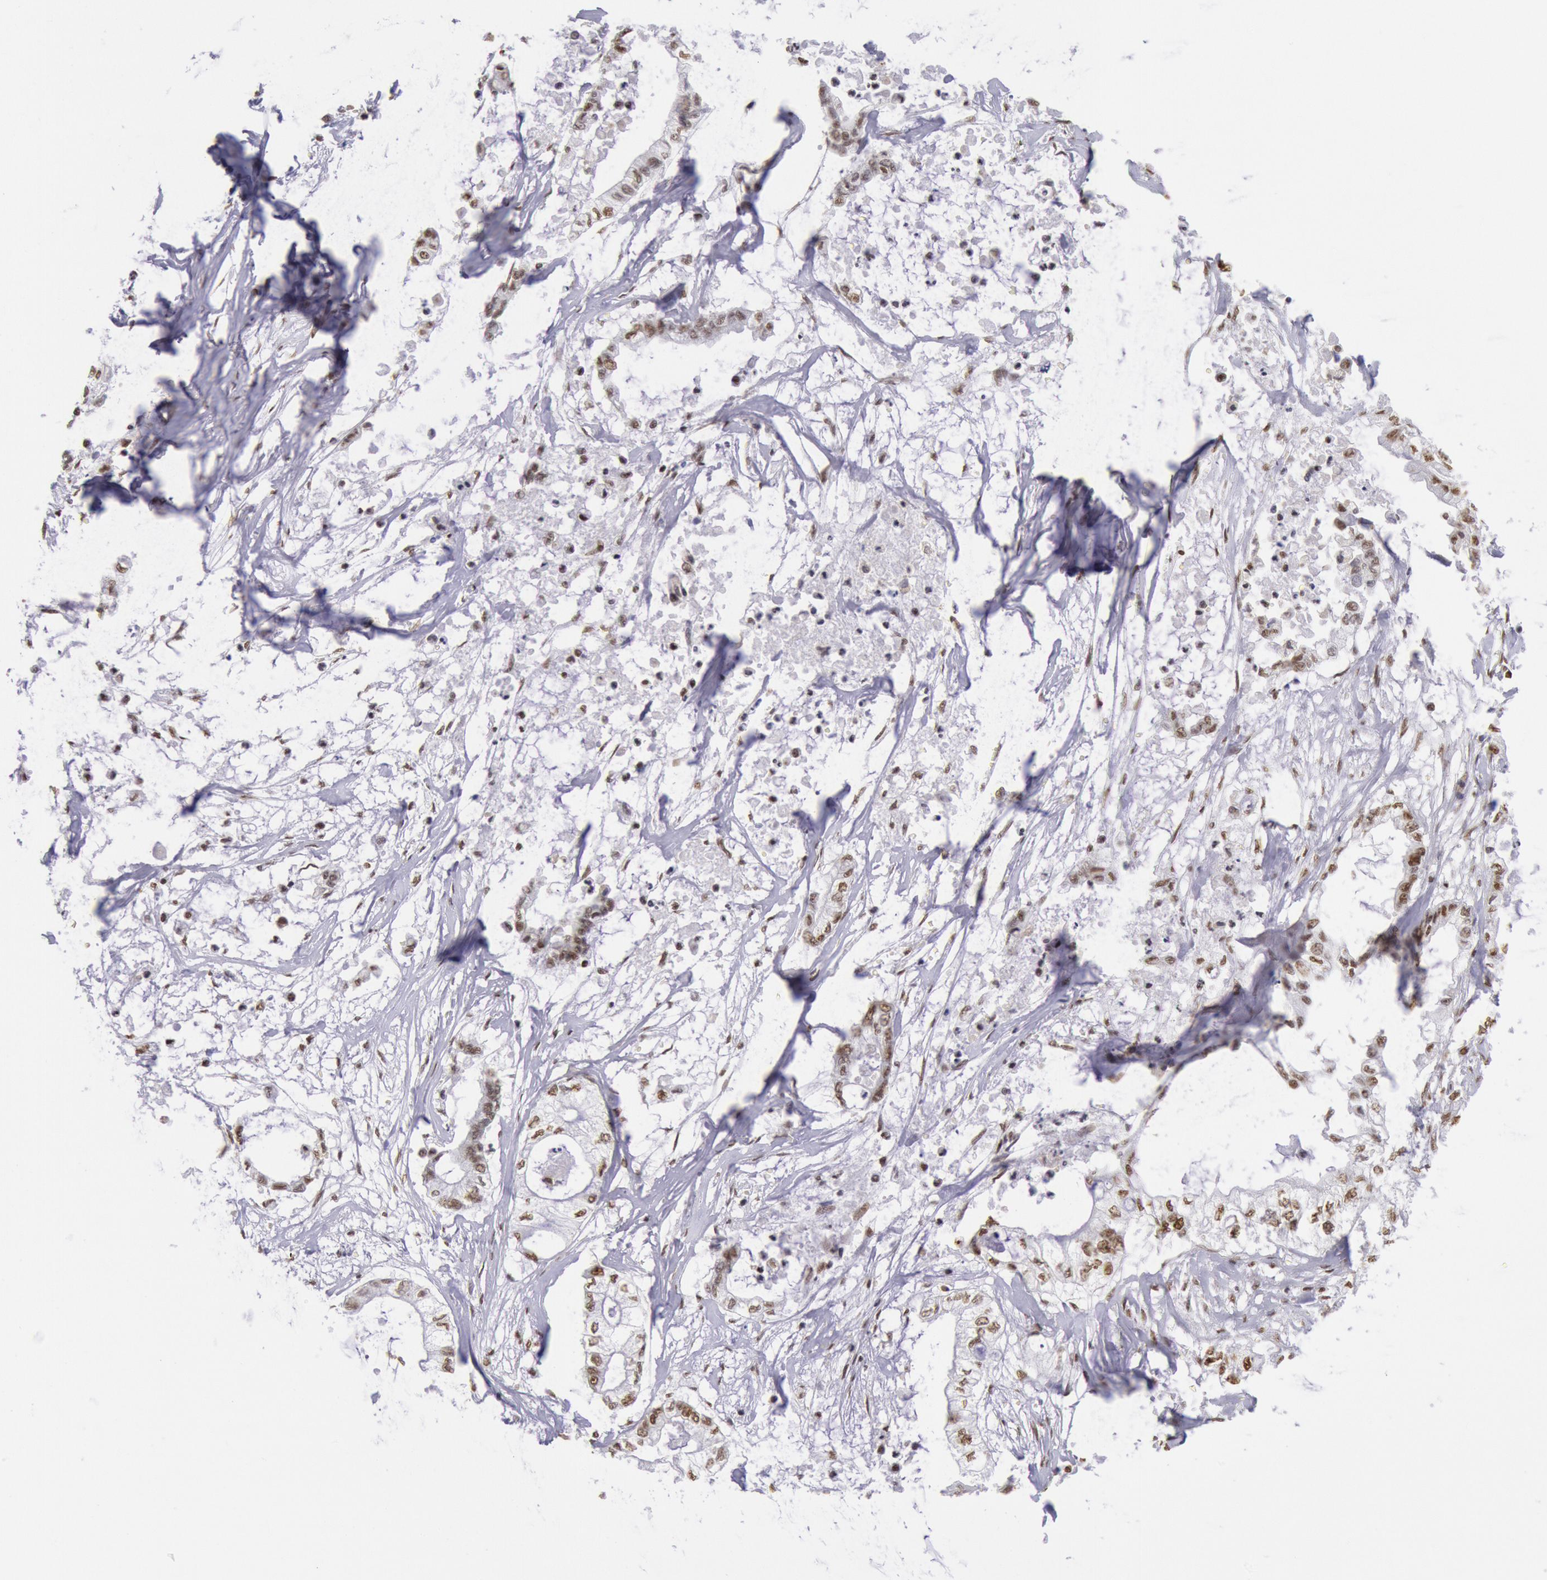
{"staining": {"intensity": "moderate", "quantity": ">75%", "location": "nuclear"}, "tissue": "pancreatic cancer", "cell_type": "Tumor cells", "image_type": "cancer", "snomed": [{"axis": "morphology", "description": "Adenocarcinoma, NOS"}, {"axis": "topography", "description": "Pancreas"}], "caption": "Pancreatic cancer (adenocarcinoma) stained for a protein reveals moderate nuclear positivity in tumor cells. Using DAB (brown) and hematoxylin (blue) stains, captured at high magnification using brightfield microscopy.", "gene": "SNRPD3", "patient": {"sex": "male", "age": 79}}